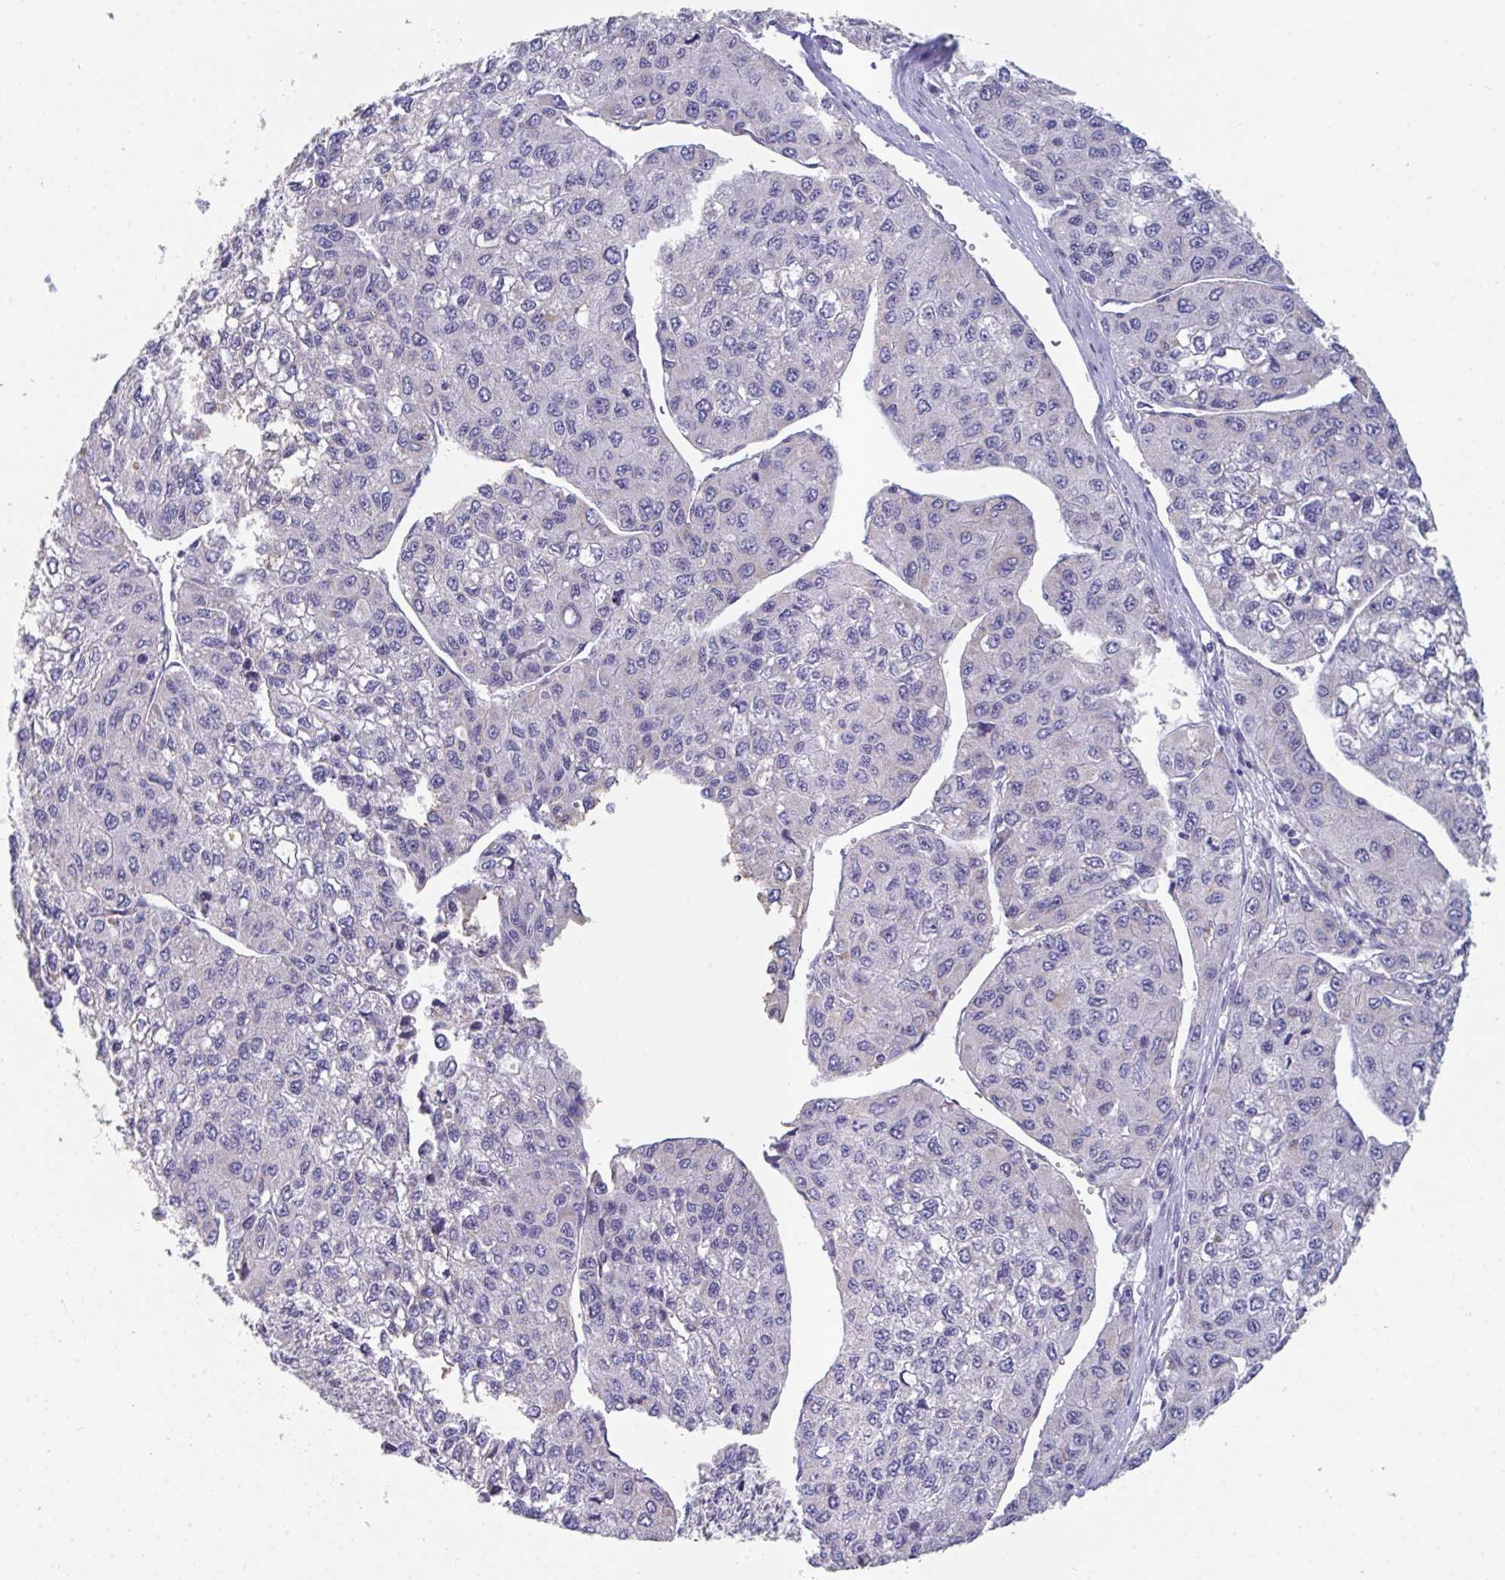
{"staining": {"intensity": "negative", "quantity": "none", "location": "none"}, "tissue": "liver cancer", "cell_type": "Tumor cells", "image_type": "cancer", "snomed": [{"axis": "morphology", "description": "Carcinoma, Hepatocellular, NOS"}, {"axis": "topography", "description": "Liver"}], "caption": "Immunohistochemistry (IHC) image of neoplastic tissue: hepatocellular carcinoma (liver) stained with DAB reveals no significant protein expression in tumor cells.", "gene": "HGFAC", "patient": {"sex": "female", "age": 66}}